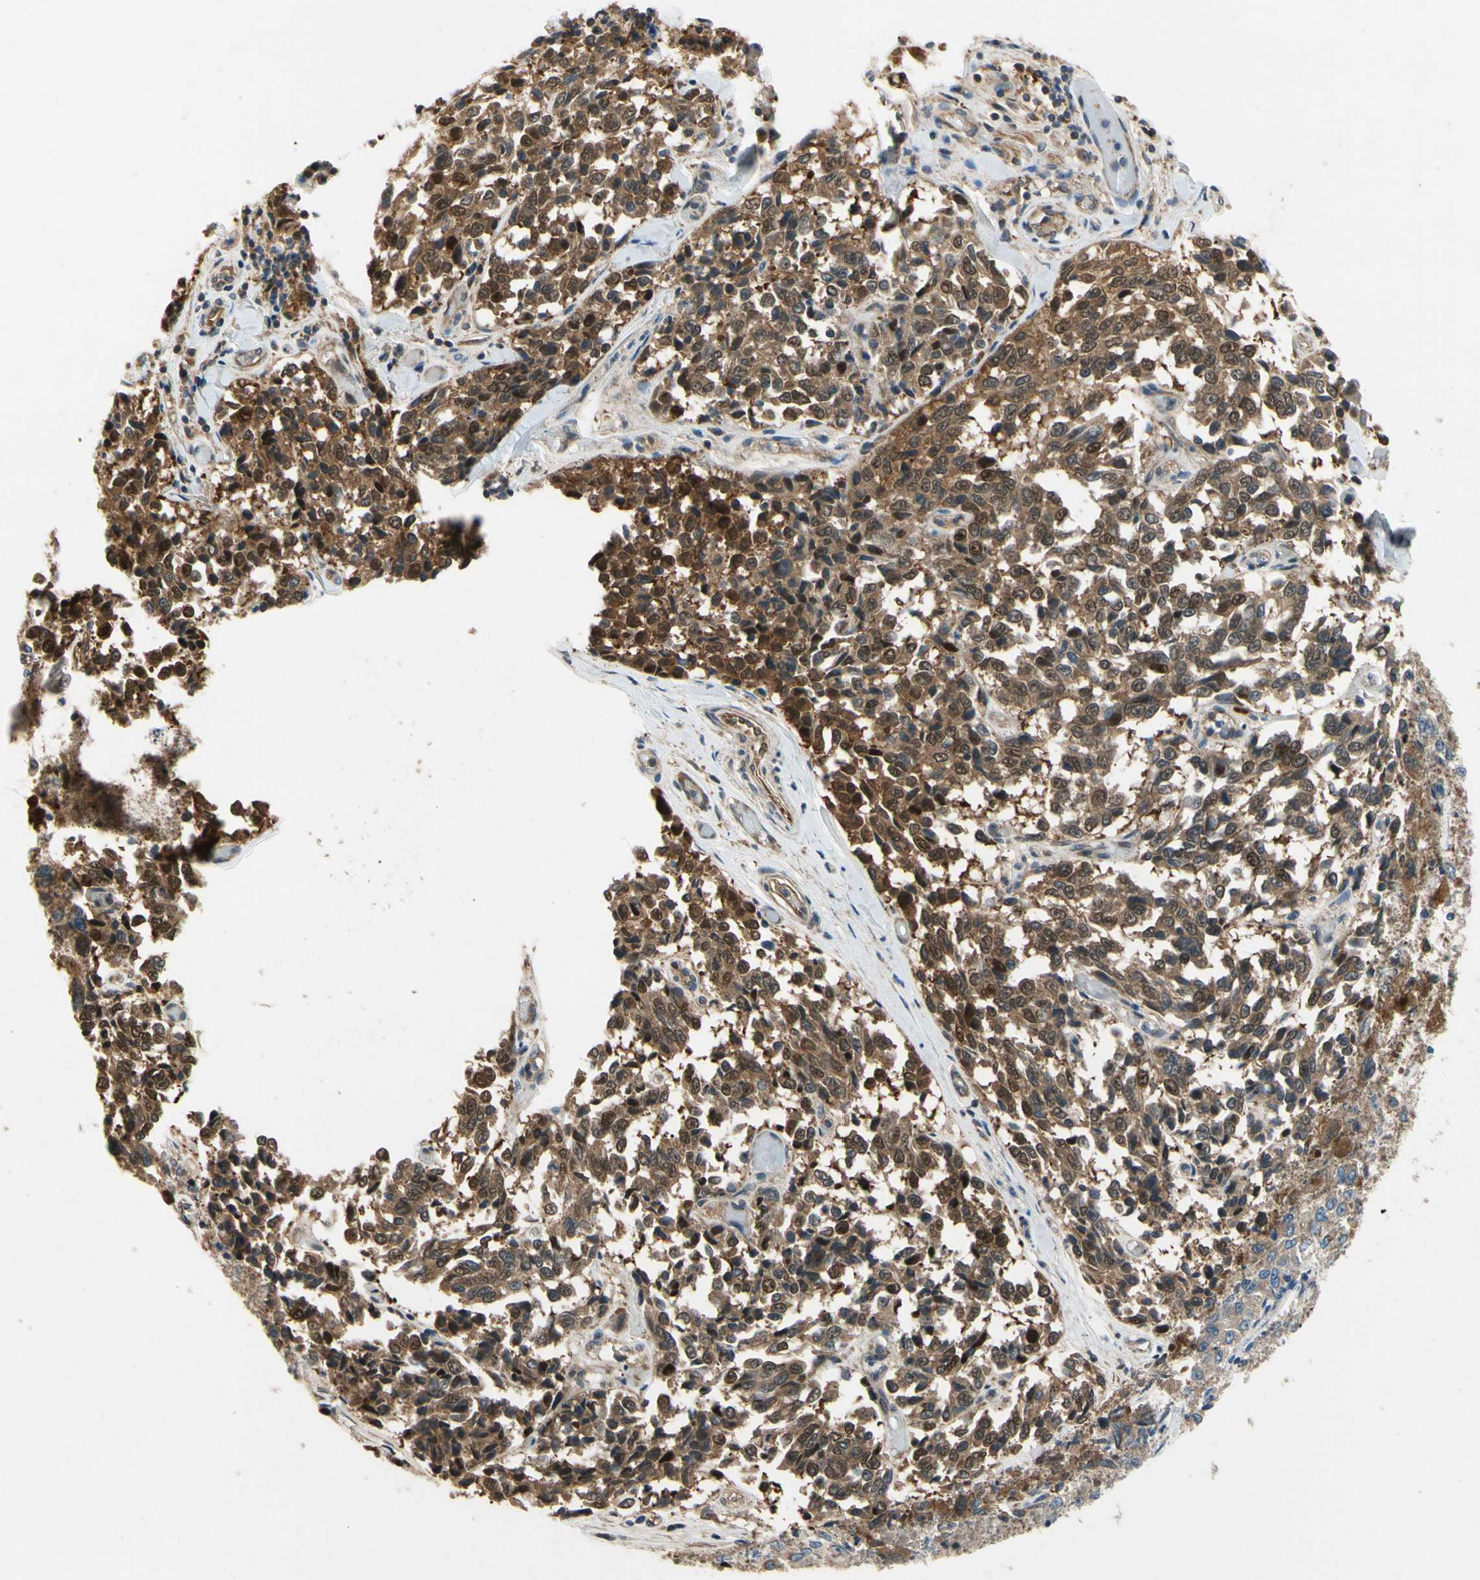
{"staining": {"intensity": "strong", "quantity": ">75%", "location": "cytoplasmic/membranous,nuclear"}, "tissue": "melanoma", "cell_type": "Tumor cells", "image_type": "cancer", "snomed": [{"axis": "morphology", "description": "Malignant melanoma, NOS"}, {"axis": "topography", "description": "Skin"}], "caption": "Malignant melanoma stained with immunohistochemistry displays strong cytoplasmic/membranous and nuclear positivity in about >75% of tumor cells.", "gene": "TDRP", "patient": {"sex": "female", "age": 64}}